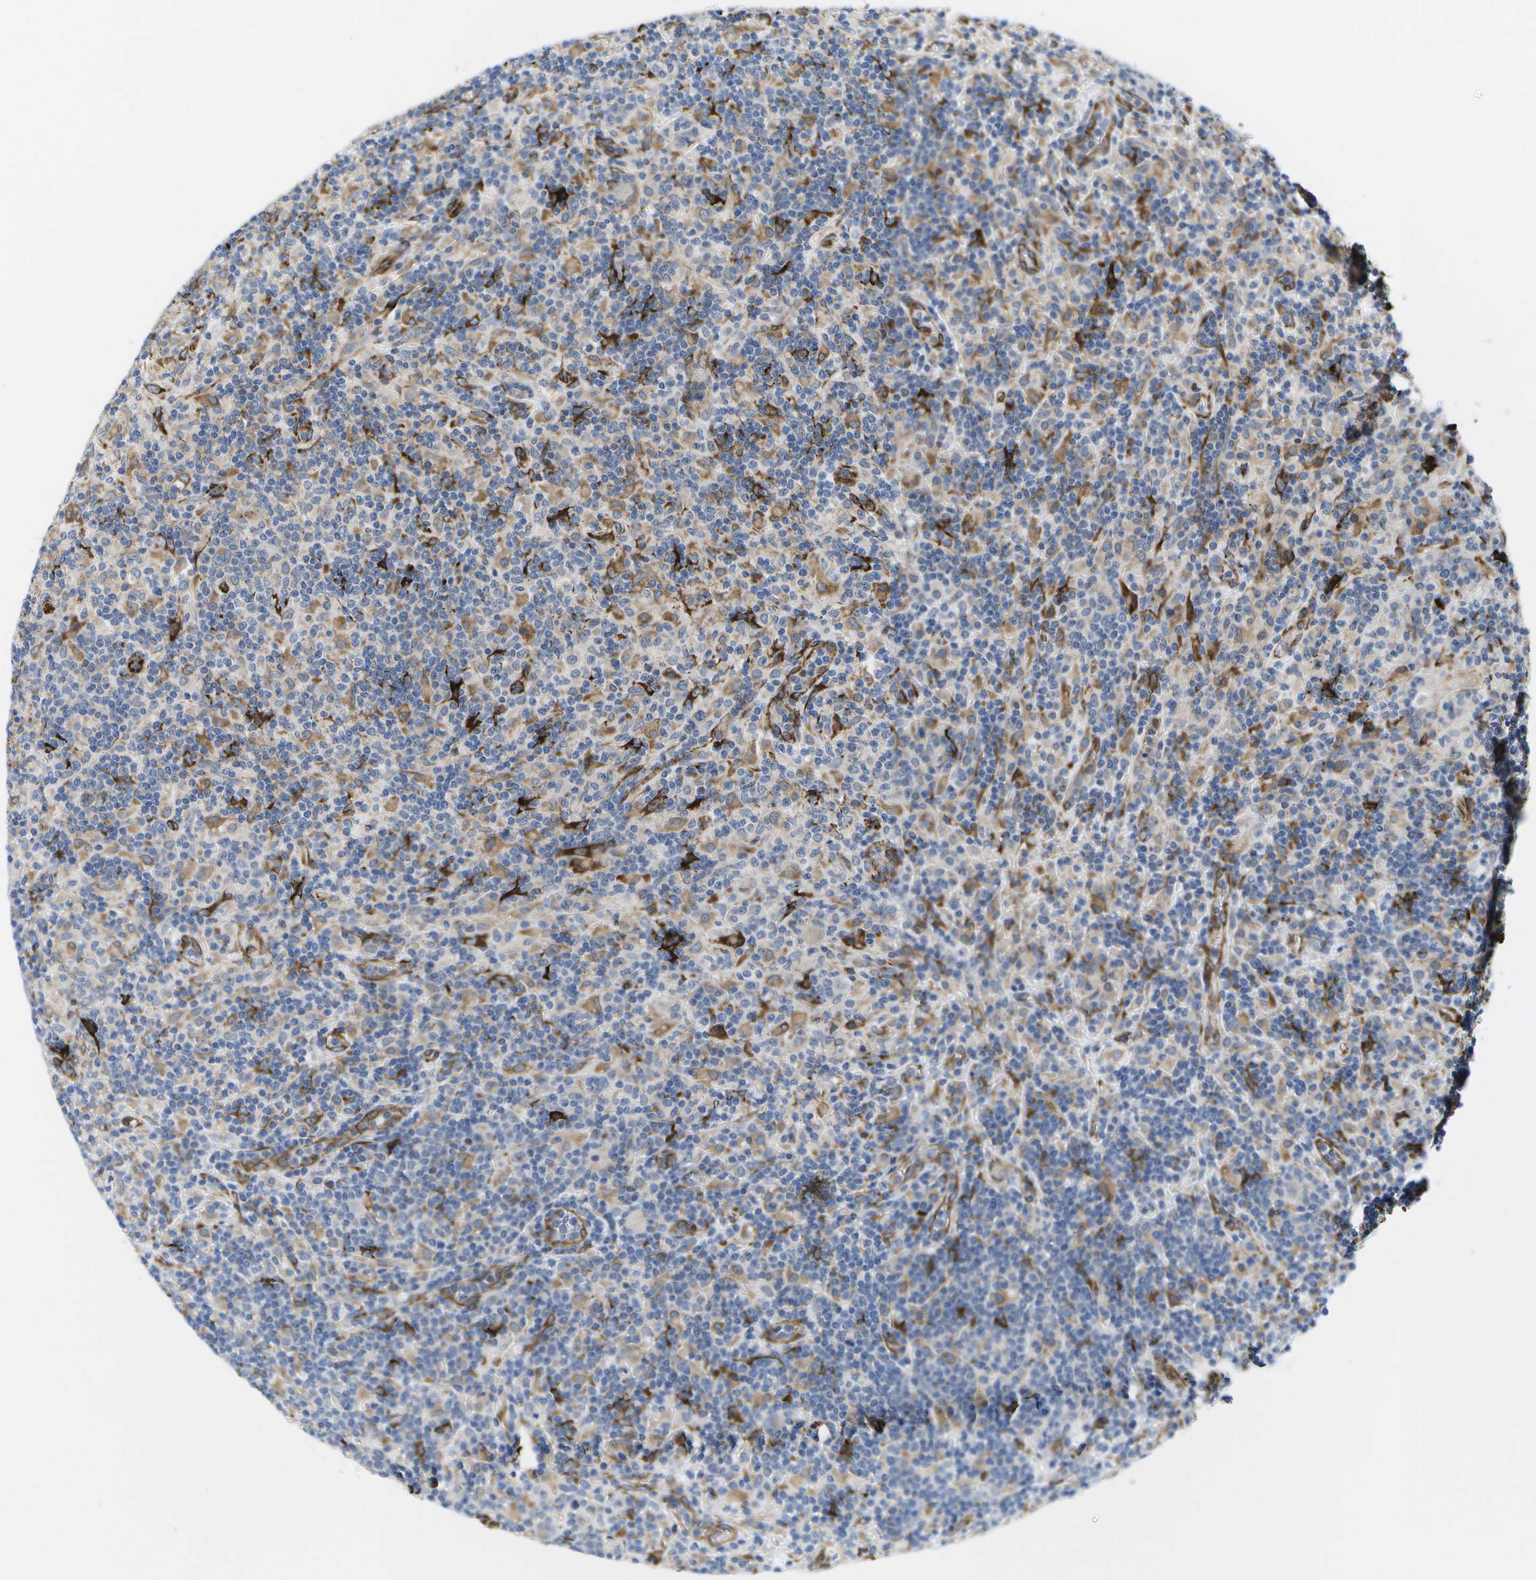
{"staining": {"intensity": "moderate", "quantity": "25%-75%", "location": "cytoplasmic/membranous"}, "tissue": "lymphoma", "cell_type": "Tumor cells", "image_type": "cancer", "snomed": [{"axis": "morphology", "description": "Hodgkin's disease, NOS"}, {"axis": "topography", "description": "Lymph node"}], "caption": "A high-resolution histopathology image shows IHC staining of lymphoma, which displays moderate cytoplasmic/membranous positivity in about 25%-75% of tumor cells.", "gene": "ZDHHC17", "patient": {"sex": "male", "age": 70}}